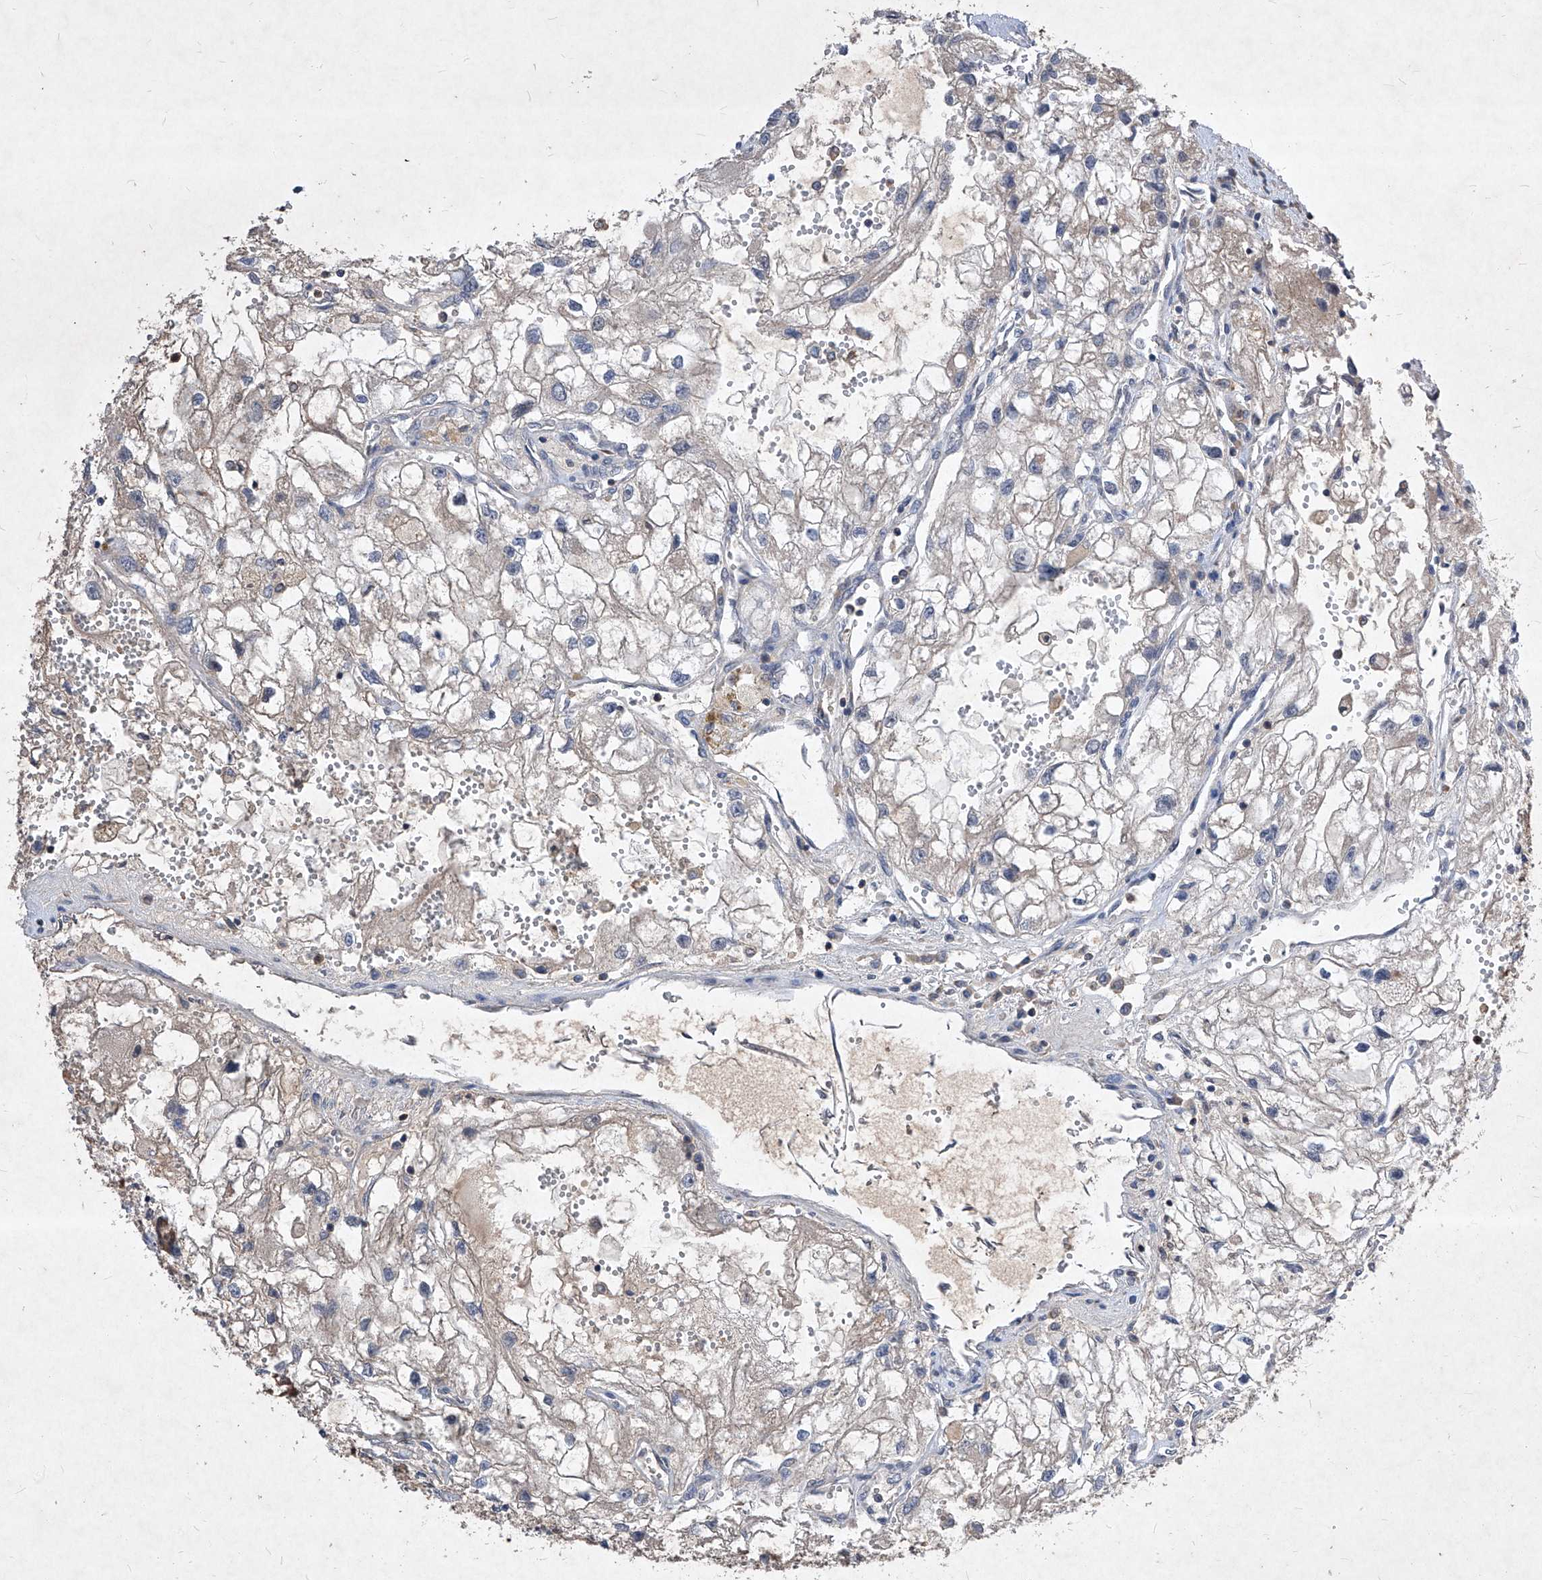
{"staining": {"intensity": "negative", "quantity": "none", "location": "none"}, "tissue": "renal cancer", "cell_type": "Tumor cells", "image_type": "cancer", "snomed": [{"axis": "morphology", "description": "Adenocarcinoma, NOS"}, {"axis": "topography", "description": "Kidney"}], "caption": "High magnification brightfield microscopy of renal cancer stained with DAB (brown) and counterstained with hematoxylin (blue): tumor cells show no significant expression.", "gene": "SYNGR1", "patient": {"sex": "female", "age": 70}}